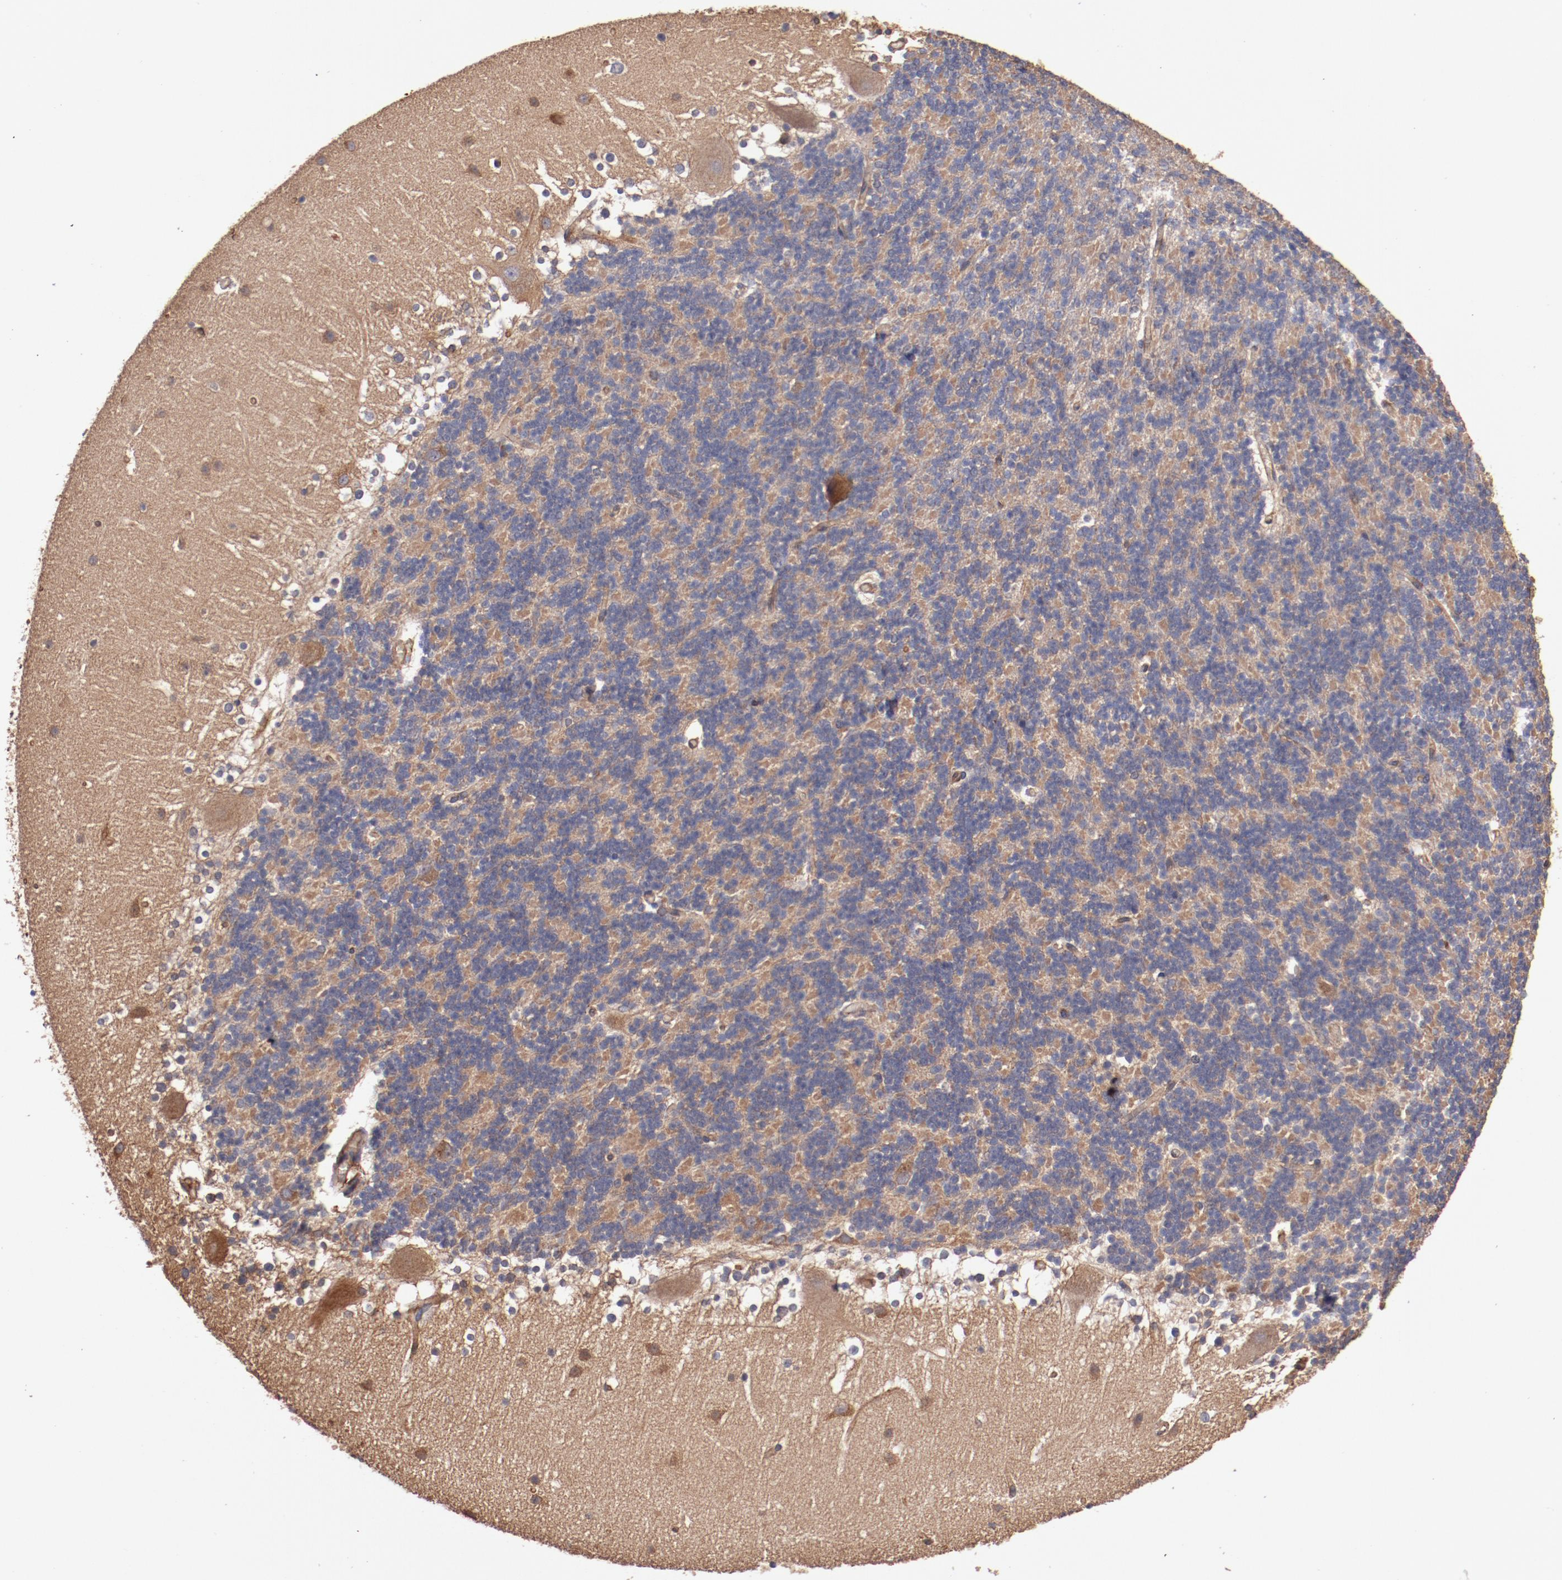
{"staining": {"intensity": "moderate", "quantity": ">75%", "location": "cytoplasmic/membranous"}, "tissue": "cerebellum", "cell_type": "Cells in granular layer", "image_type": "normal", "snomed": [{"axis": "morphology", "description": "Normal tissue, NOS"}, {"axis": "topography", "description": "Cerebellum"}], "caption": "Human cerebellum stained with a brown dye reveals moderate cytoplasmic/membranous positive positivity in about >75% of cells in granular layer.", "gene": "TMOD3", "patient": {"sex": "female", "age": 19}}